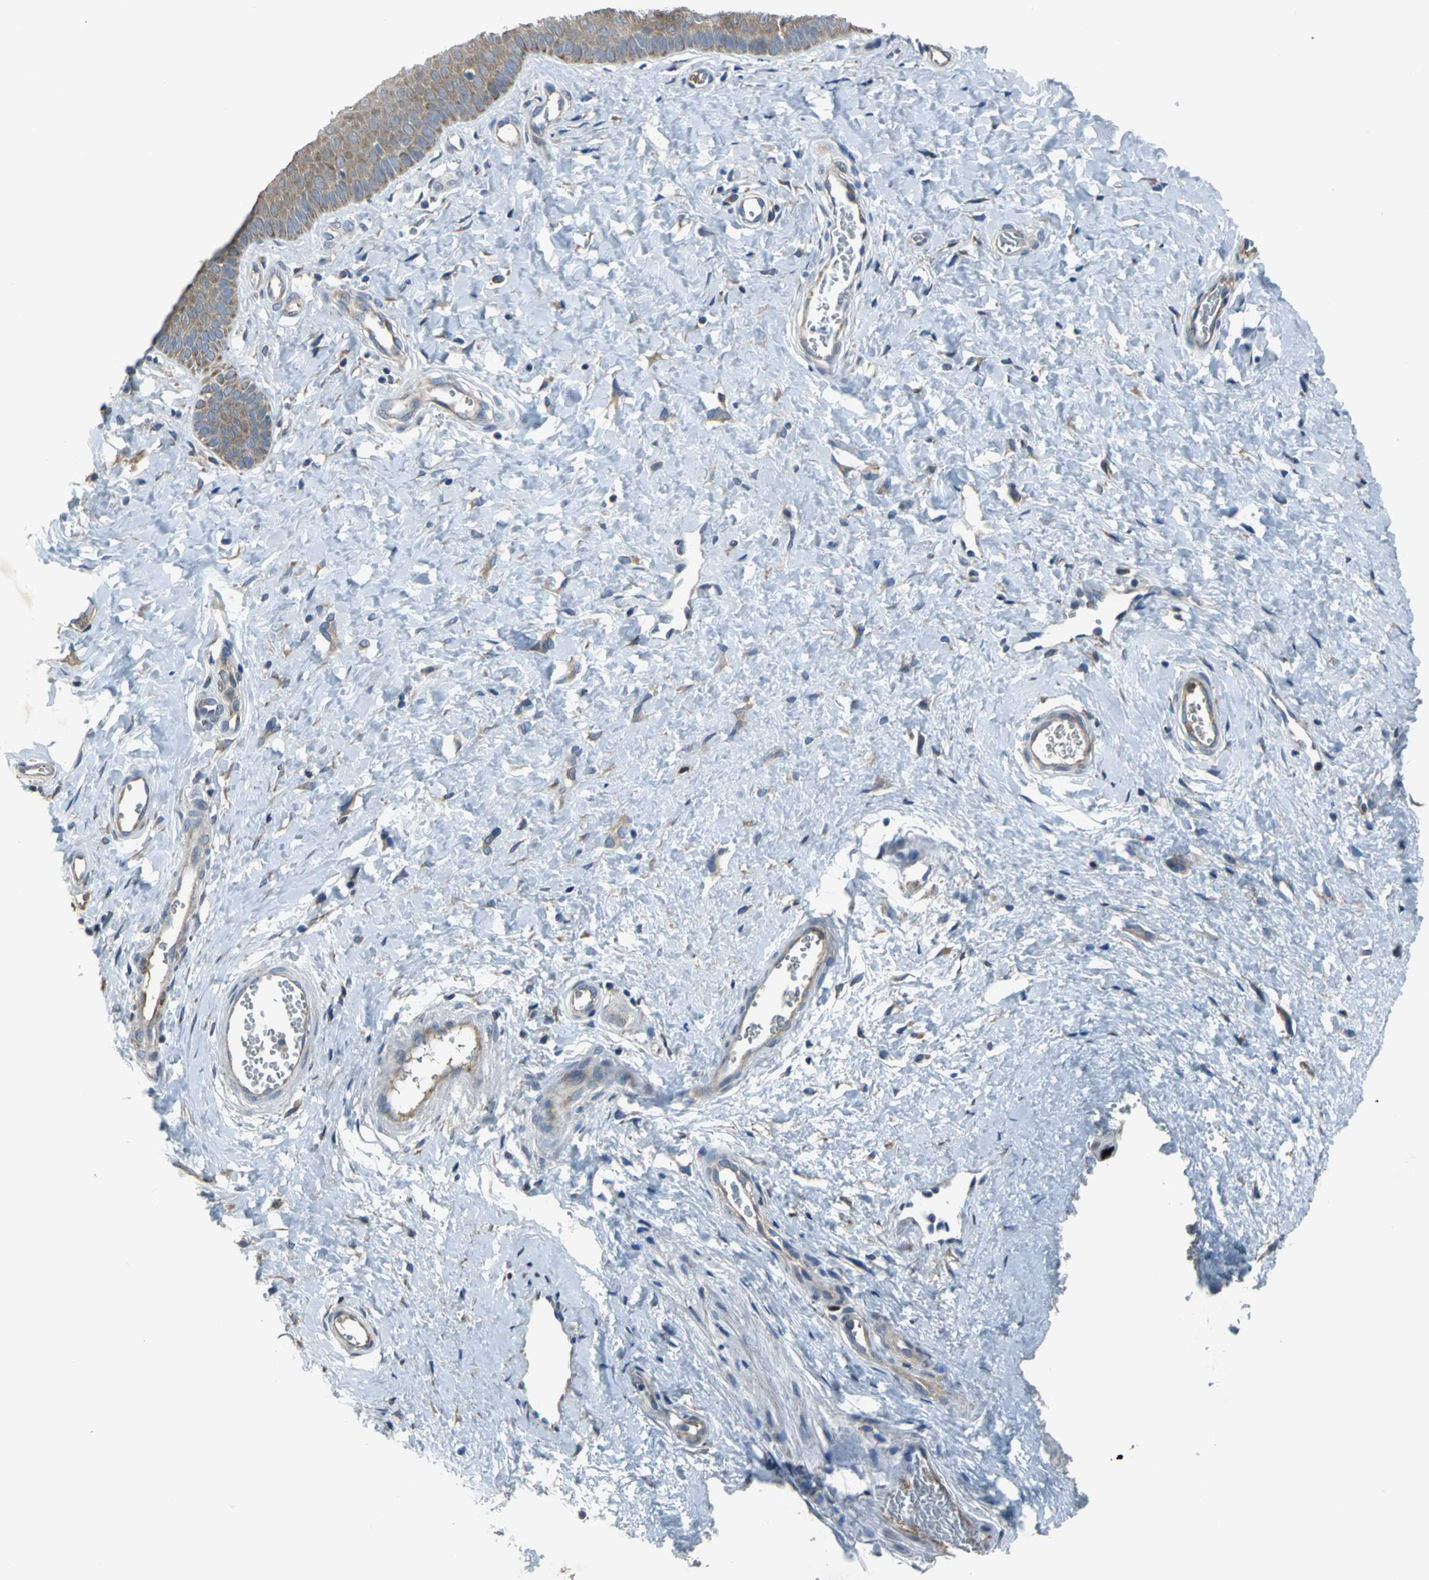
{"staining": {"intensity": "moderate", "quantity": "25%-75%", "location": "cytoplasmic/membranous"}, "tissue": "cervix", "cell_type": "Glandular cells", "image_type": "normal", "snomed": [{"axis": "morphology", "description": "Normal tissue, NOS"}, {"axis": "topography", "description": "Cervix"}], "caption": "Protein staining demonstrates moderate cytoplasmic/membranous expression in approximately 25%-75% of glandular cells in benign cervix.", "gene": "EIF5A", "patient": {"sex": "female", "age": 55}}